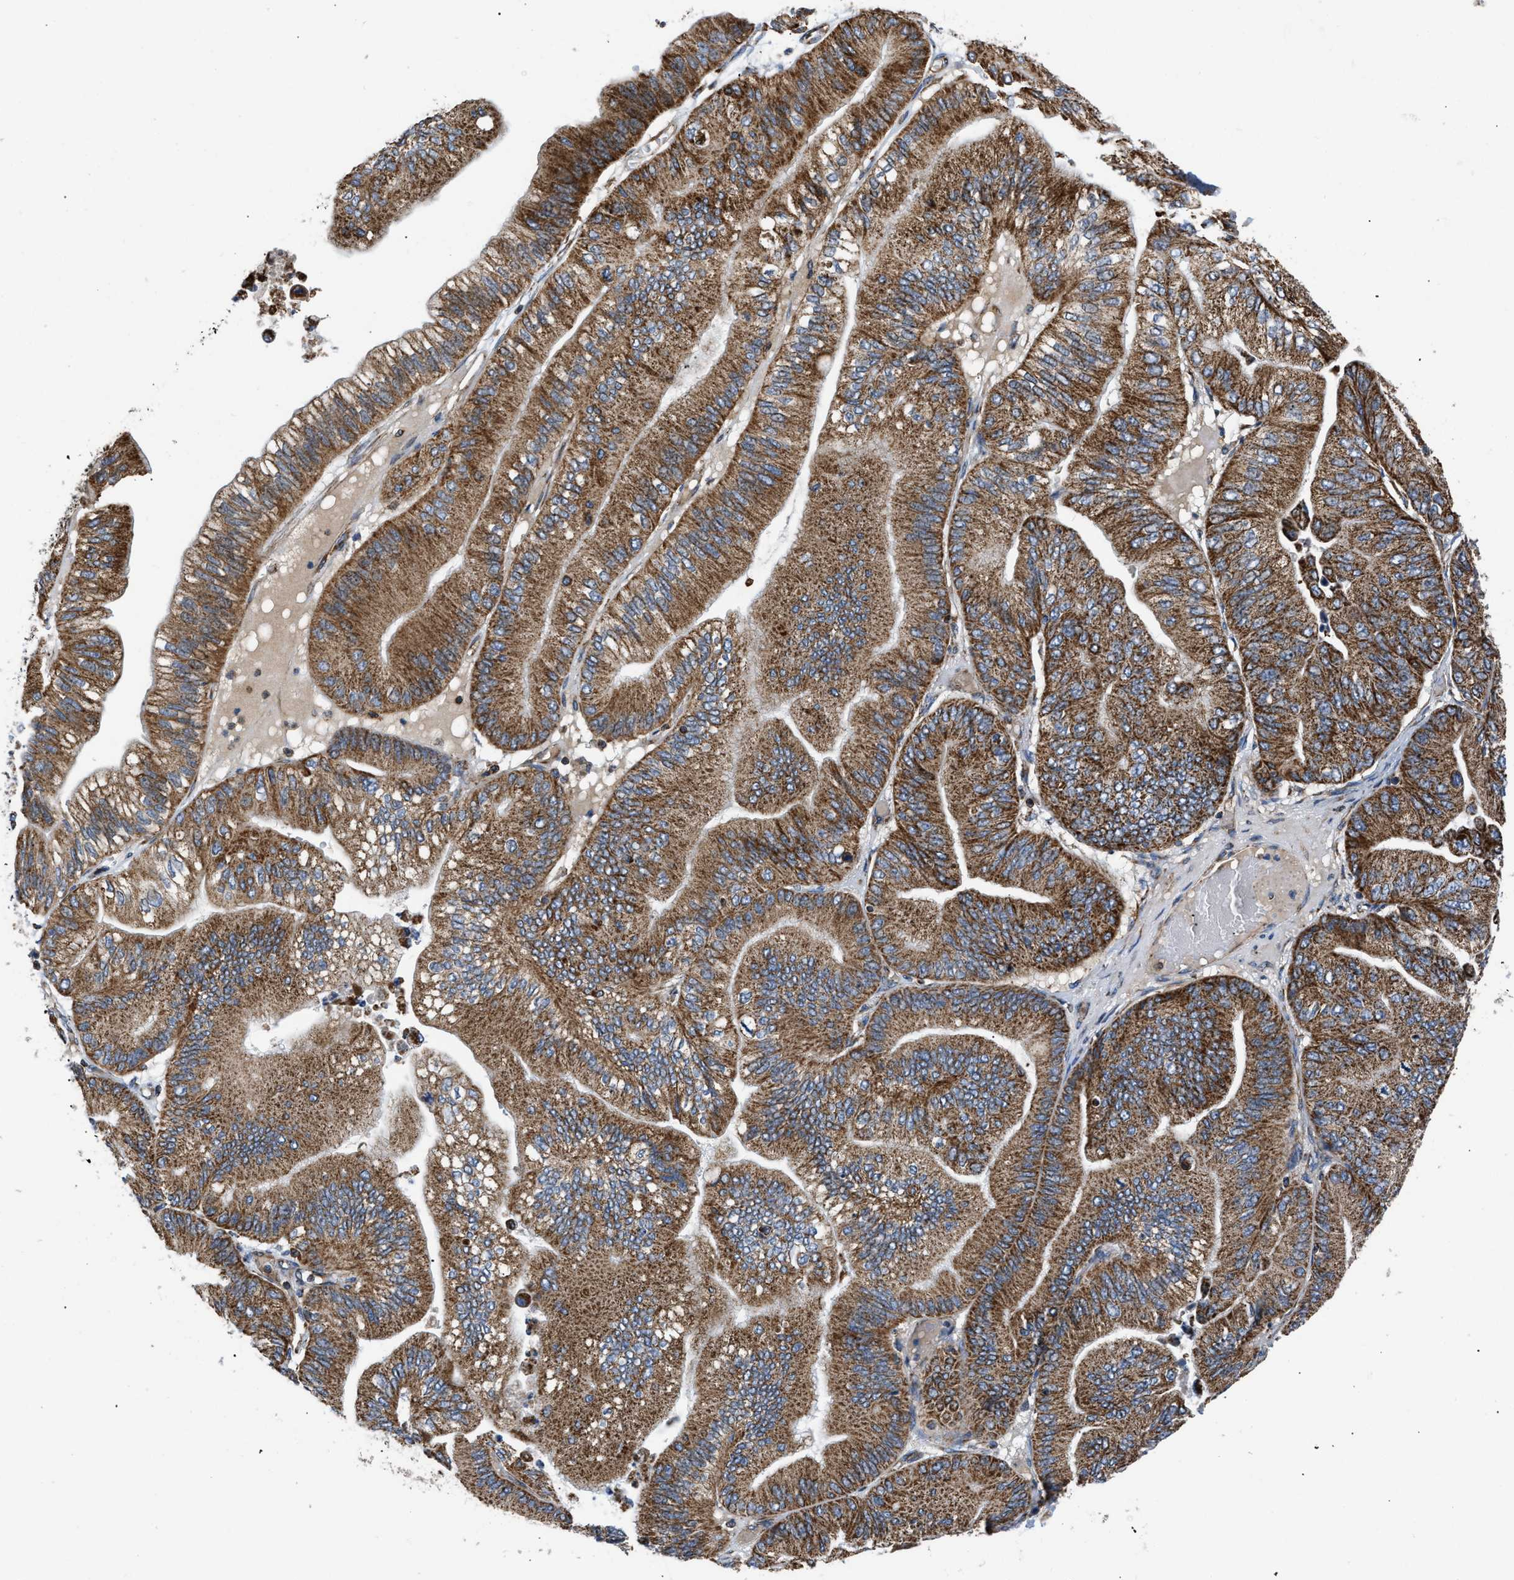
{"staining": {"intensity": "moderate", "quantity": ">75%", "location": "cytoplasmic/membranous"}, "tissue": "ovarian cancer", "cell_type": "Tumor cells", "image_type": "cancer", "snomed": [{"axis": "morphology", "description": "Cystadenocarcinoma, mucinous, NOS"}, {"axis": "topography", "description": "Ovary"}], "caption": "Immunohistochemical staining of ovarian mucinous cystadenocarcinoma exhibits medium levels of moderate cytoplasmic/membranous expression in about >75% of tumor cells.", "gene": "OPTN", "patient": {"sex": "female", "age": 61}}